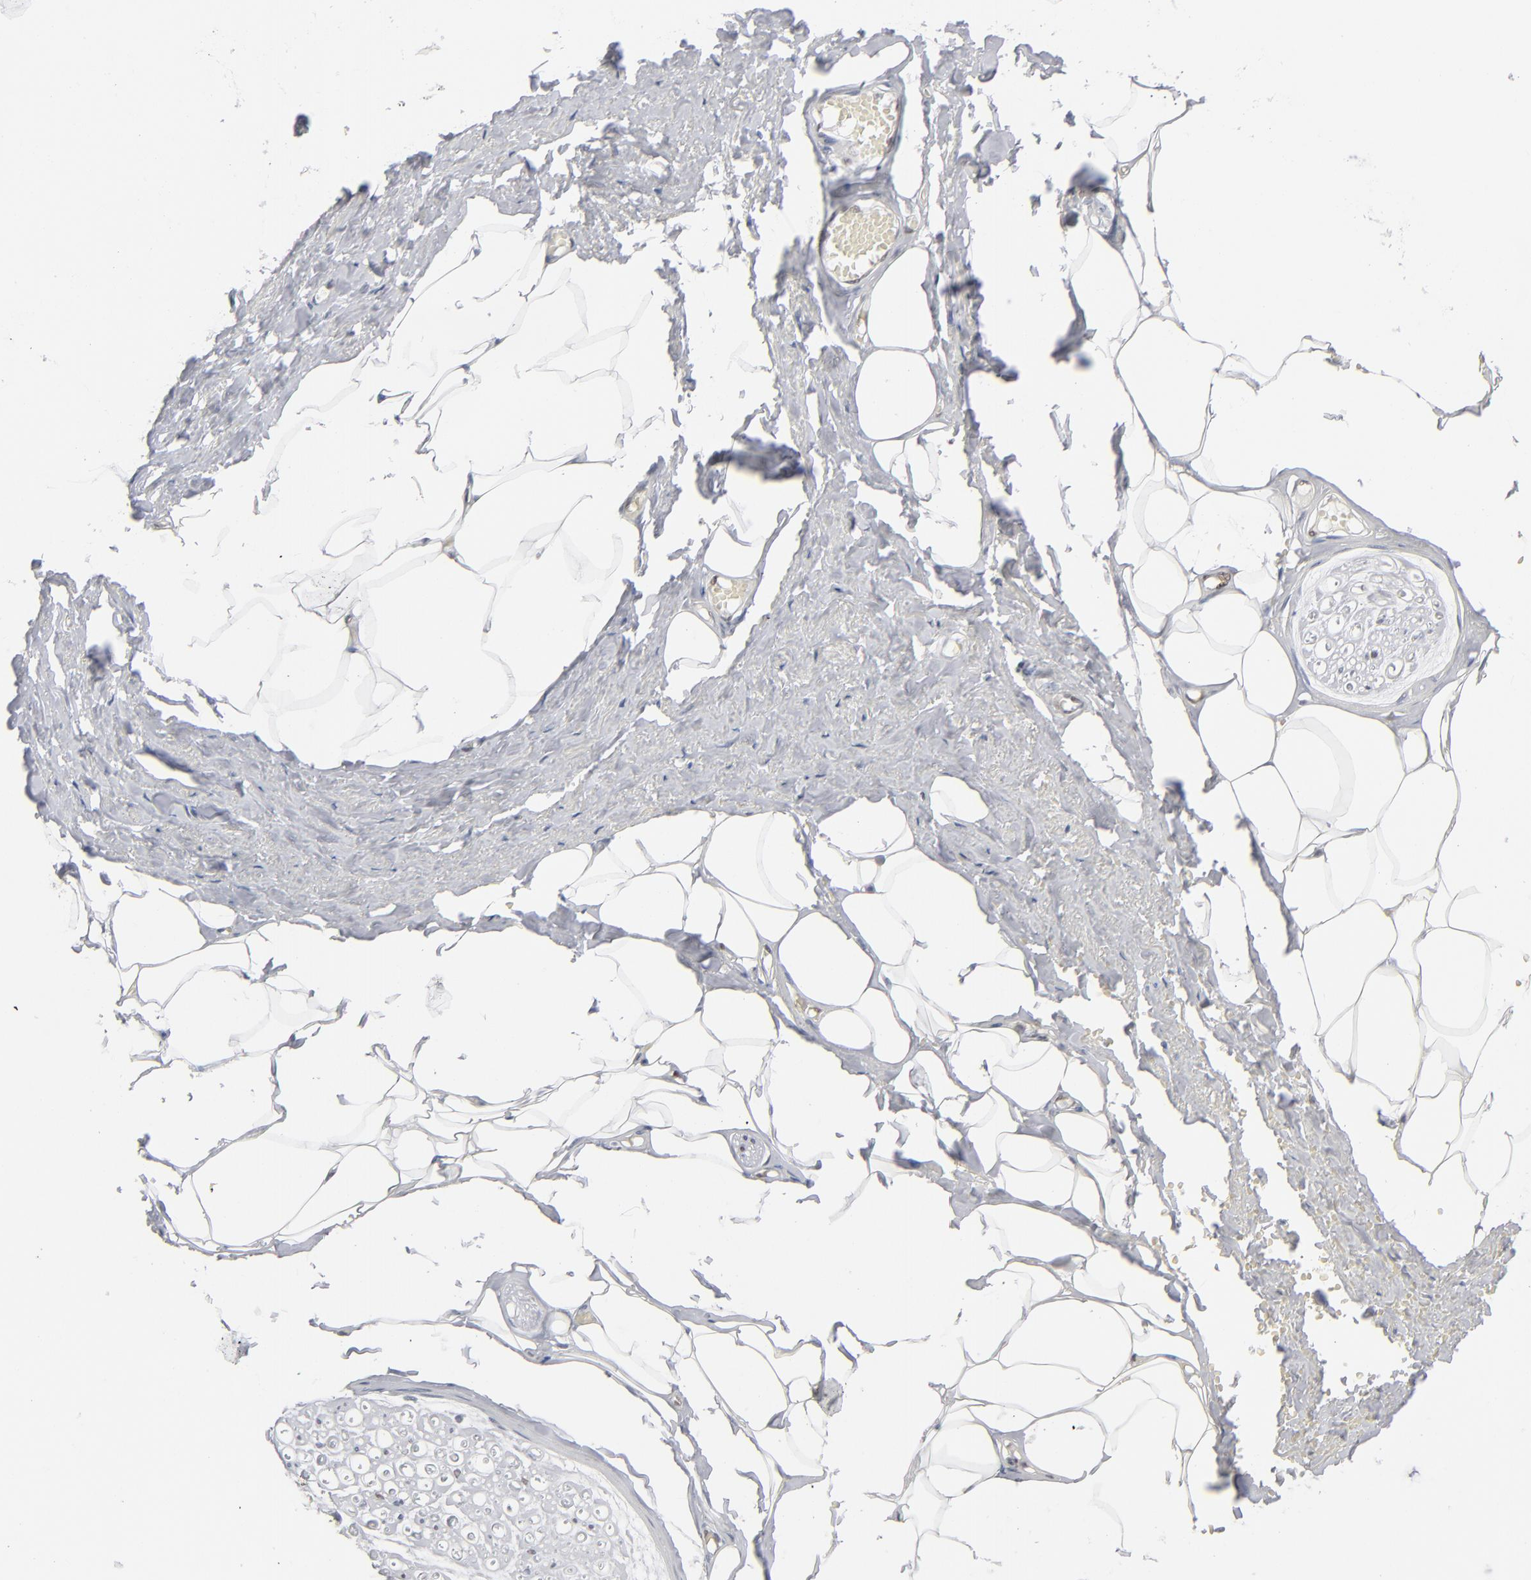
{"staining": {"intensity": "negative", "quantity": "none", "location": "none"}, "tissue": "adipose tissue", "cell_type": "Adipocytes", "image_type": "normal", "snomed": [{"axis": "morphology", "description": "Normal tissue, NOS"}, {"axis": "topography", "description": "Soft tissue"}, {"axis": "topography", "description": "Peripheral nerve tissue"}], "caption": "DAB immunohistochemical staining of normal adipose tissue reveals no significant positivity in adipocytes.", "gene": "IRF9", "patient": {"sex": "female", "age": 68}}